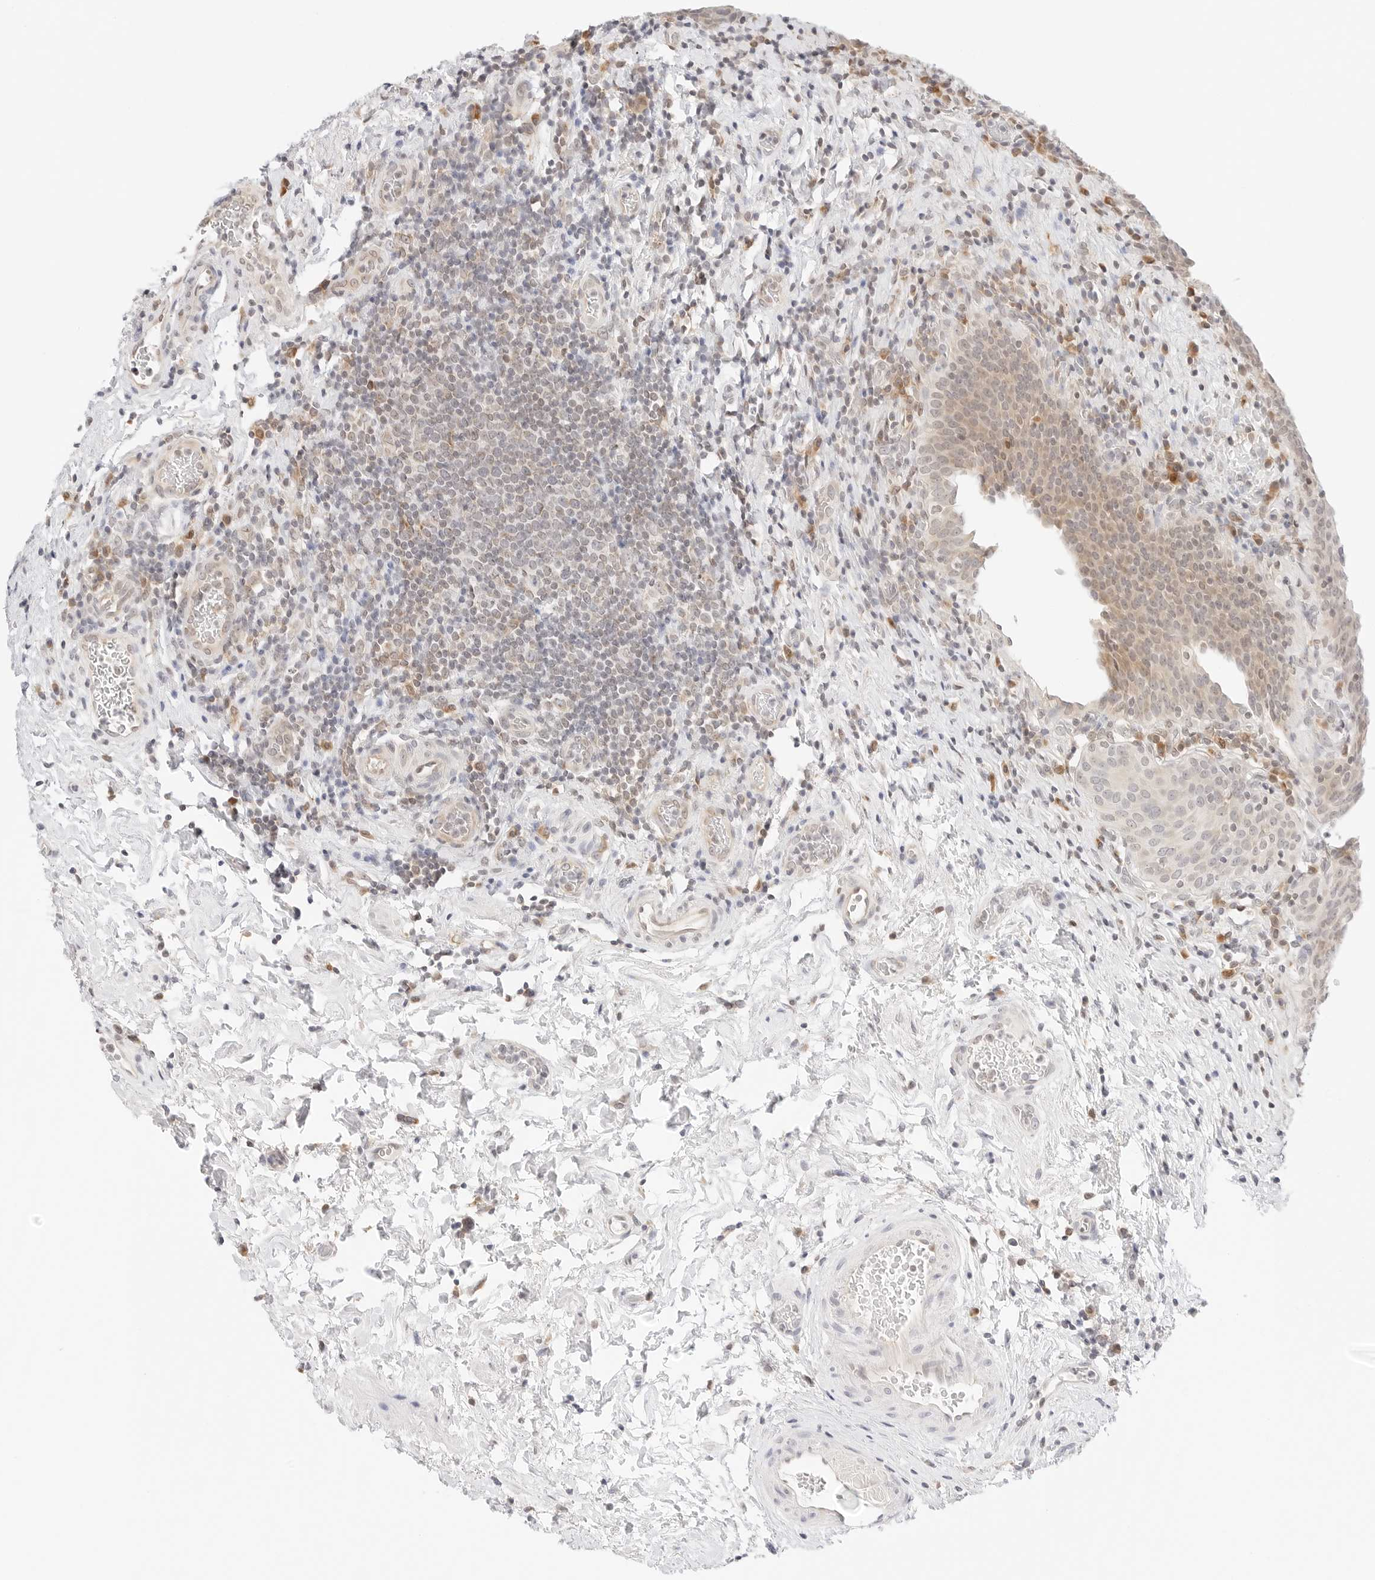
{"staining": {"intensity": "weak", "quantity": "25%-75%", "location": "cytoplasmic/membranous"}, "tissue": "urinary bladder", "cell_type": "Urothelial cells", "image_type": "normal", "snomed": [{"axis": "morphology", "description": "Normal tissue, NOS"}, {"axis": "topography", "description": "Urinary bladder"}], "caption": "Immunohistochemical staining of benign human urinary bladder displays low levels of weak cytoplasmic/membranous positivity in approximately 25%-75% of urothelial cells.", "gene": "ERO1B", "patient": {"sex": "male", "age": 83}}